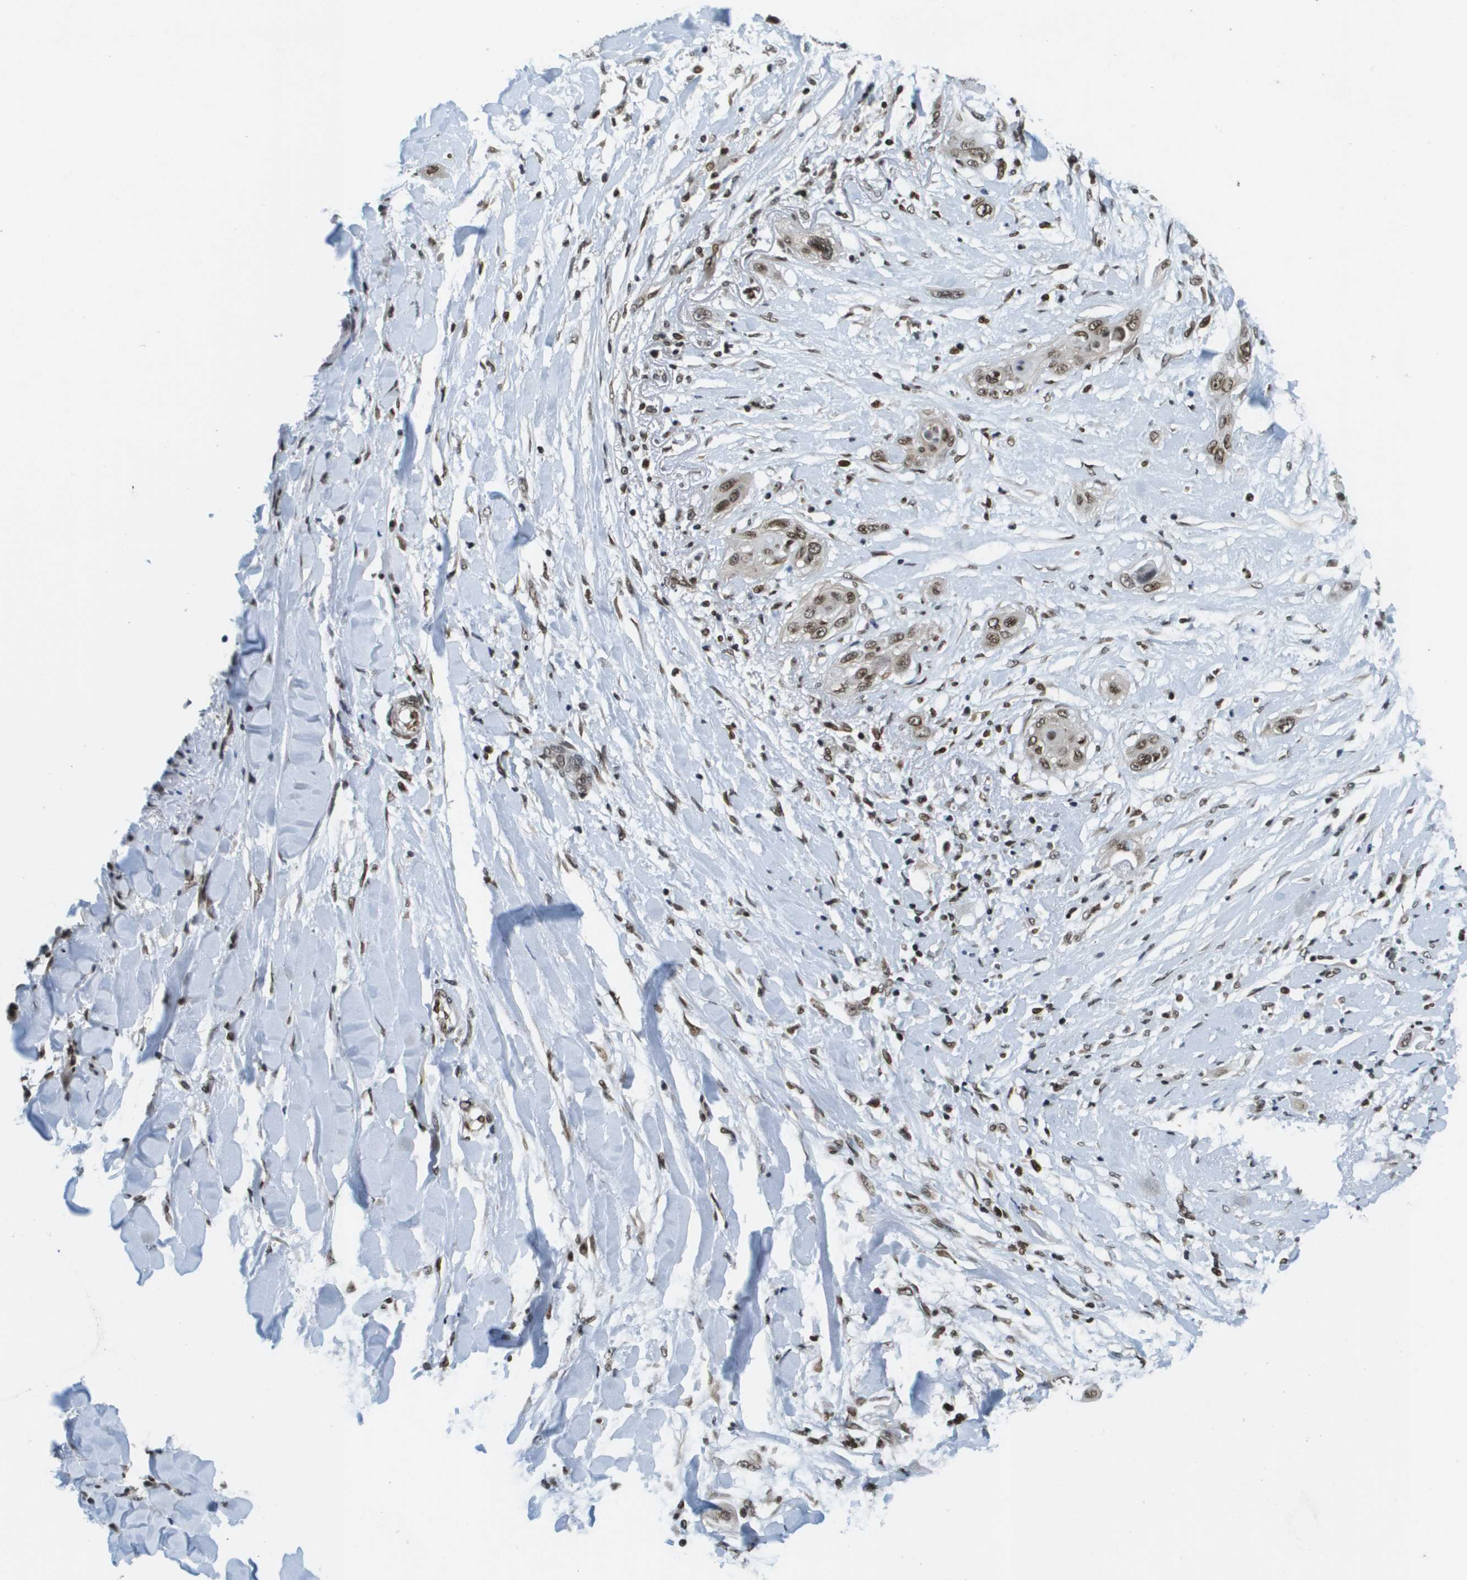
{"staining": {"intensity": "moderate", "quantity": ">75%", "location": "nuclear"}, "tissue": "lung cancer", "cell_type": "Tumor cells", "image_type": "cancer", "snomed": [{"axis": "morphology", "description": "Squamous cell carcinoma, NOS"}, {"axis": "topography", "description": "Lung"}], "caption": "Human squamous cell carcinoma (lung) stained with a brown dye shows moderate nuclear positive expression in about >75% of tumor cells.", "gene": "RECQL4", "patient": {"sex": "female", "age": 47}}